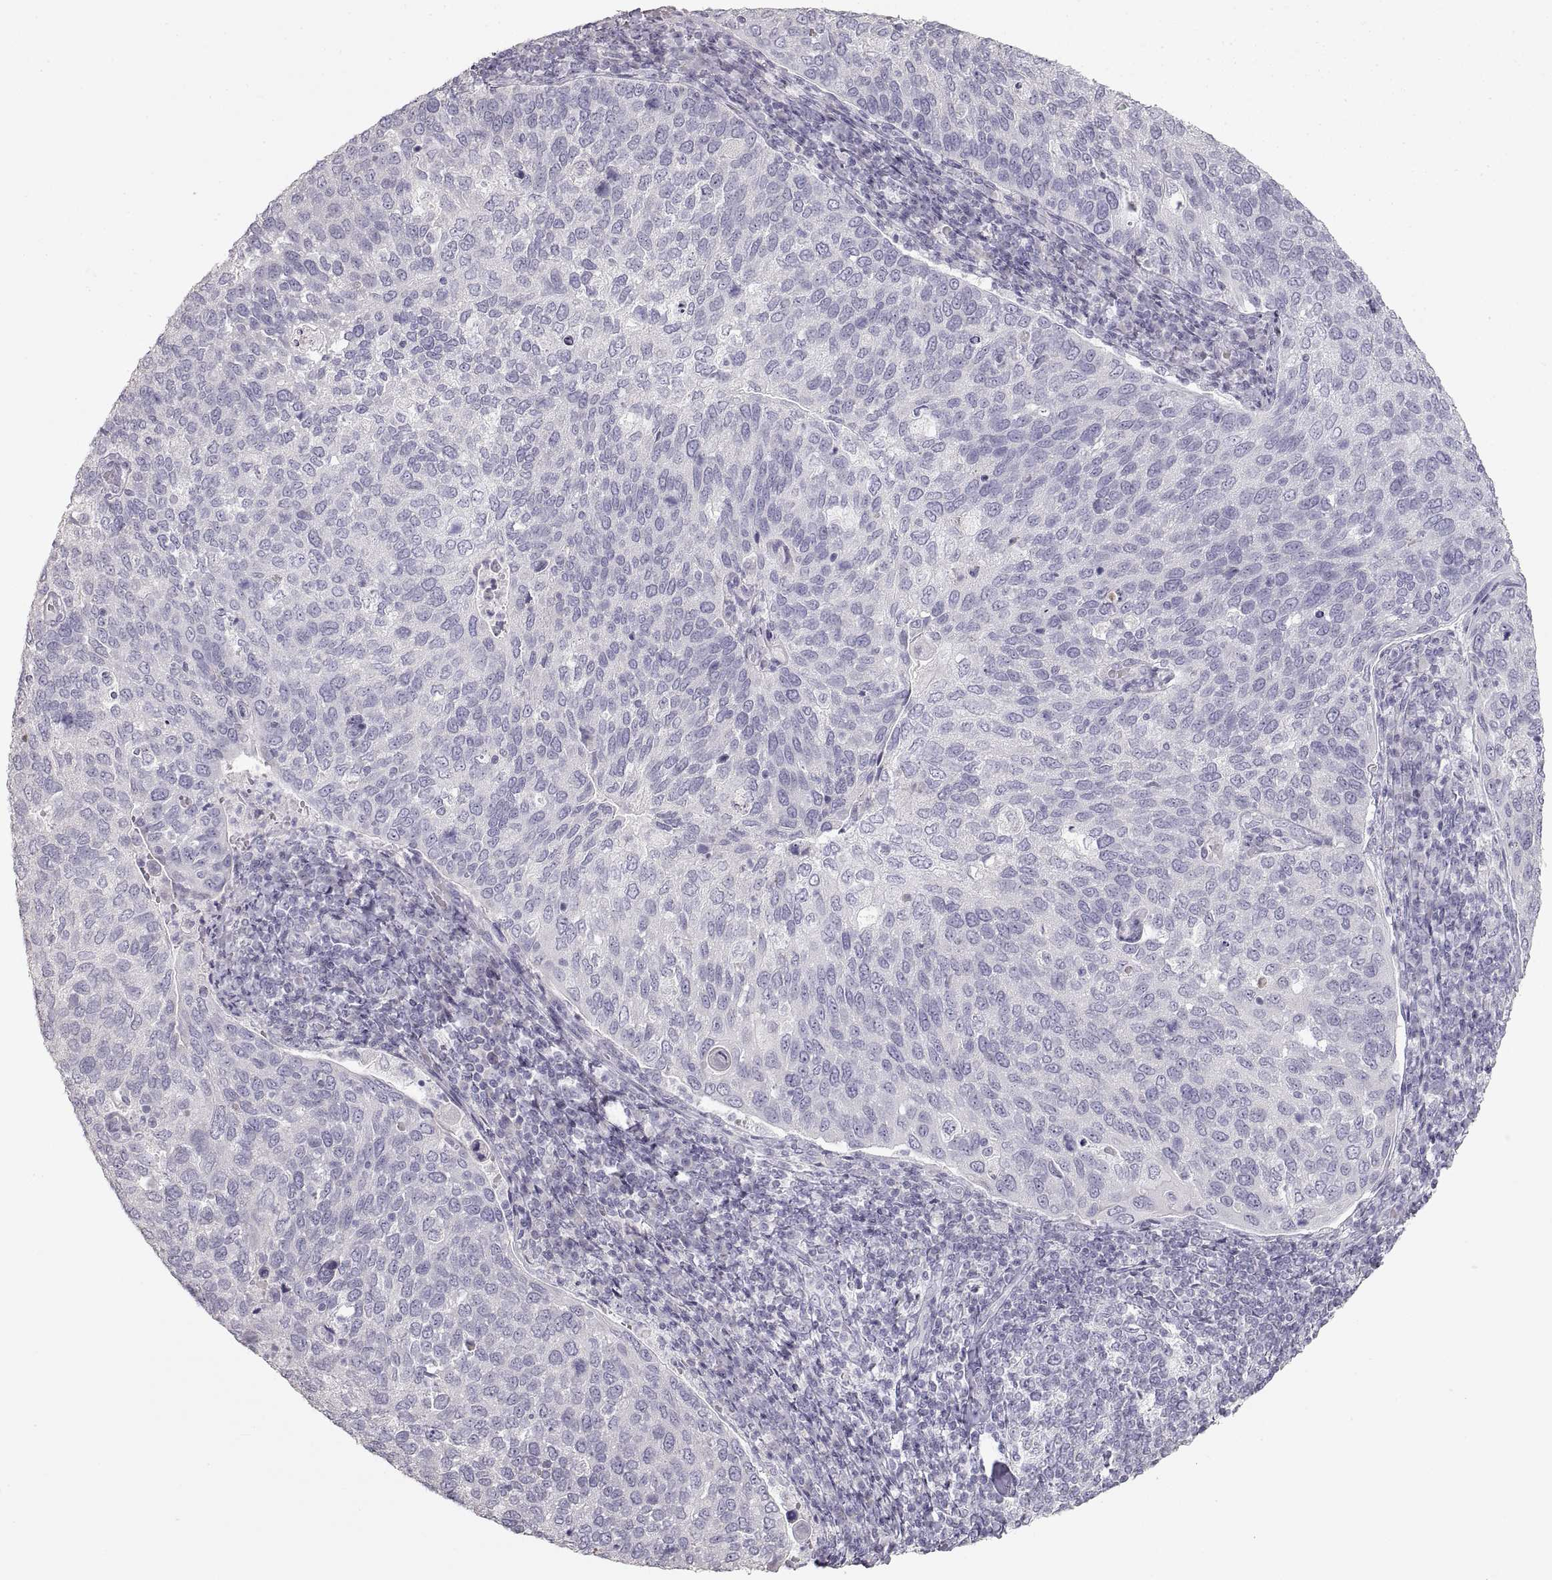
{"staining": {"intensity": "negative", "quantity": "none", "location": "none"}, "tissue": "cervical cancer", "cell_type": "Tumor cells", "image_type": "cancer", "snomed": [{"axis": "morphology", "description": "Squamous cell carcinoma, NOS"}, {"axis": "topography", "description": "Cervix"}], "caption": "A histopathology image of human cervical cancer (squamous cell carcinoma) is negative for staining in tumor cells.", "gene": "ZP3", "patient": {"sex": "female", "age": 54}}